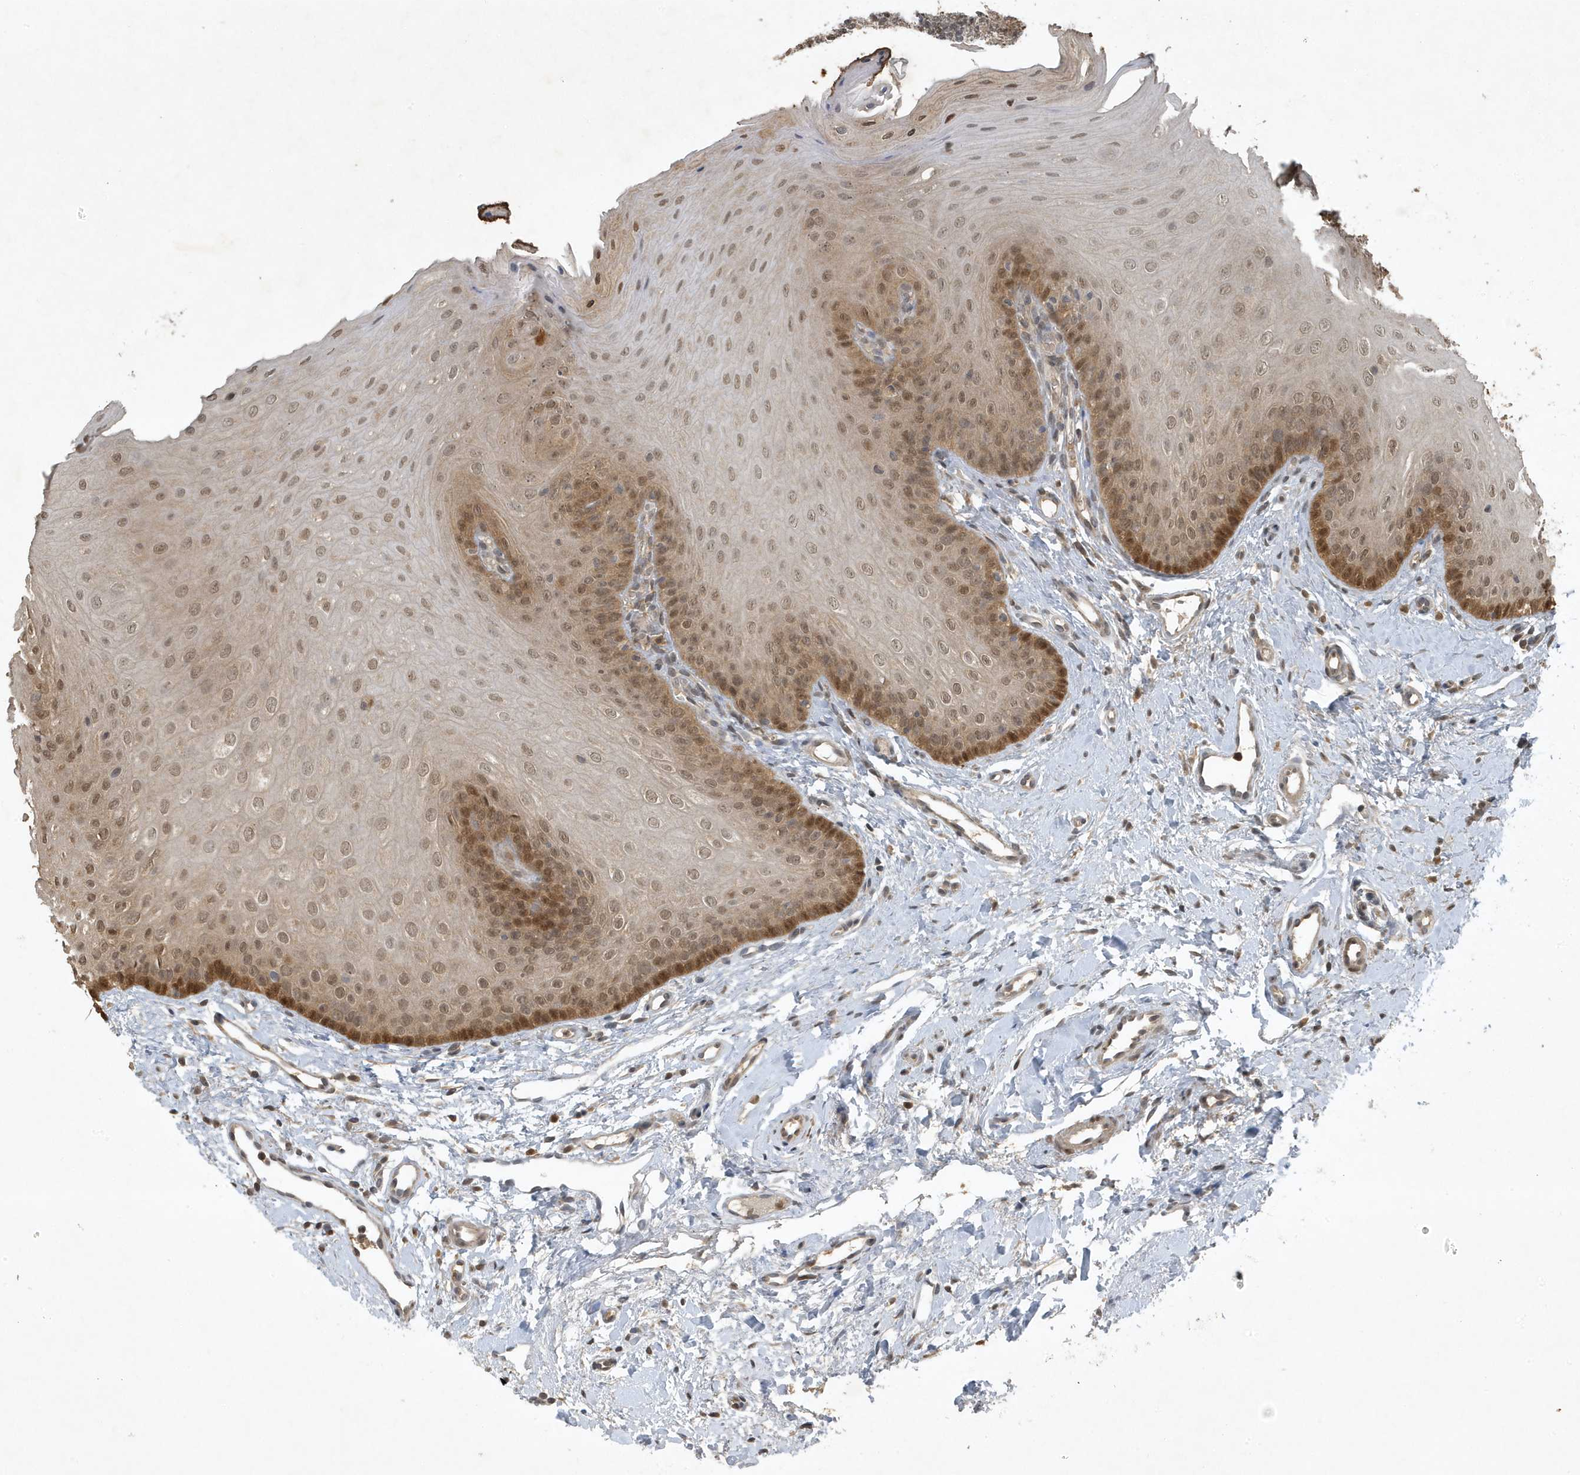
{"staining": {"intensity": "moderate", "quantity": ">75%", "location": "cytoplasmic/membranous,nuclear"}, "tissue": "oral mucosa", "cell_type": "Squamous epithelial cells", "image_type": "normal", "snomed": [{"axis": "morphology", "description": "Normal tissue, NOS"}, {"axis": "topography", "description": "Oral tissue"}], "caption": "The histopathology image demonstrates a brown stain indicating the presence of a protein in the cytoplasmic/membranous,nuclear of squamous epithelial cells in oral mucosa. Immunohistochemistry stains the protein of interest in brown and the nuclei are stained blue.", "gene": "HSPA1A", "patient": {"sex": "female", "age": 68}}